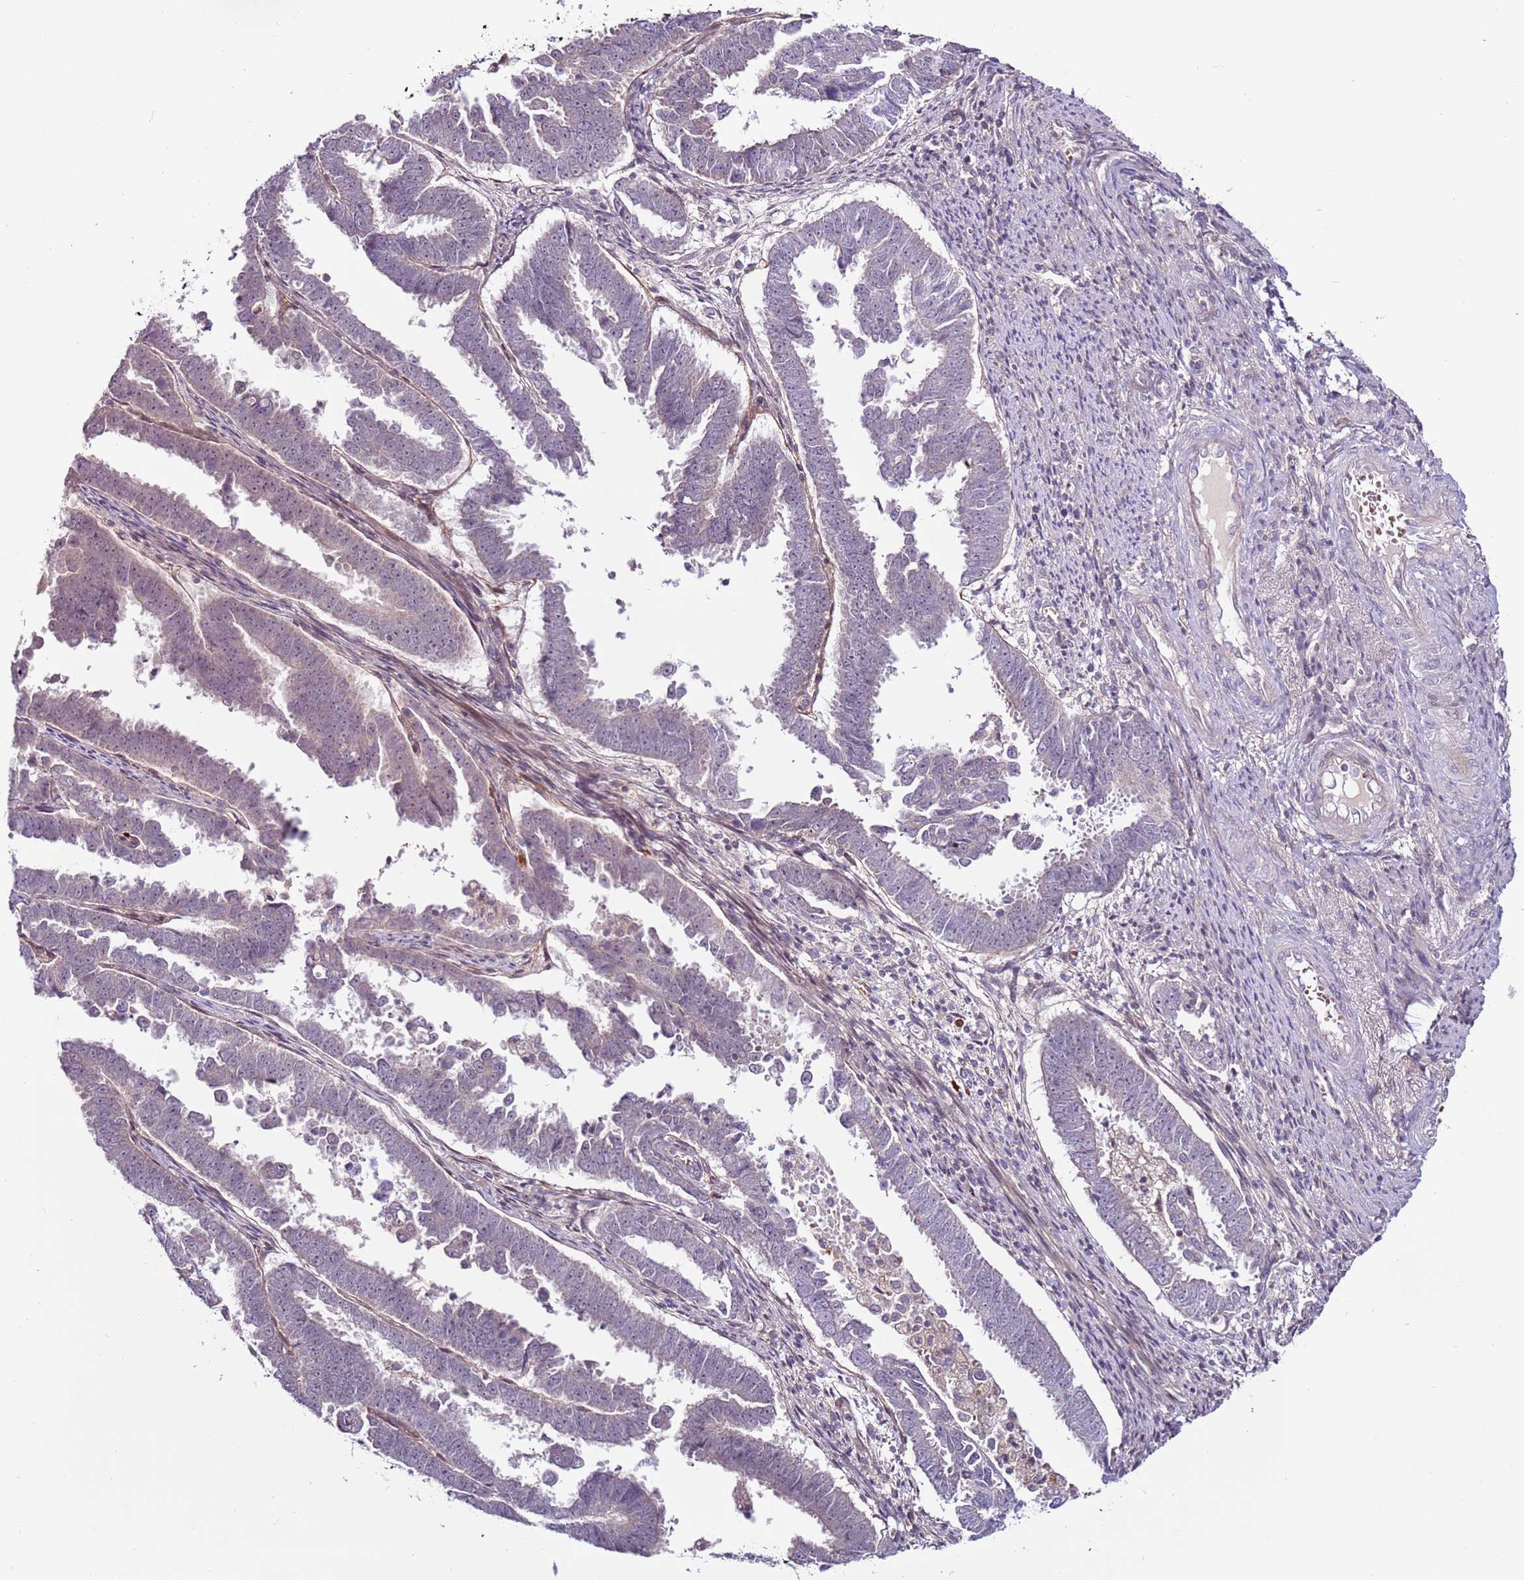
{"staining": {"intensity": "negative", "quantity": "none", "location": "none"}, "tissue": "endometrial cancer", "cell_type": "Tumor cells", "image_type": "cancer", "snomed": [{"axis": "morphology", "description": "Adenocarcinoma, NOS"}, {"axis": "topography", "description": "Endometrium"}], "caption": "Protein analysis of endometrial adenocarcinoma demonstrates no significant expression in tumor cells.", "gene": "MTG2", "patient": {"sex": "female", "age": 75}}